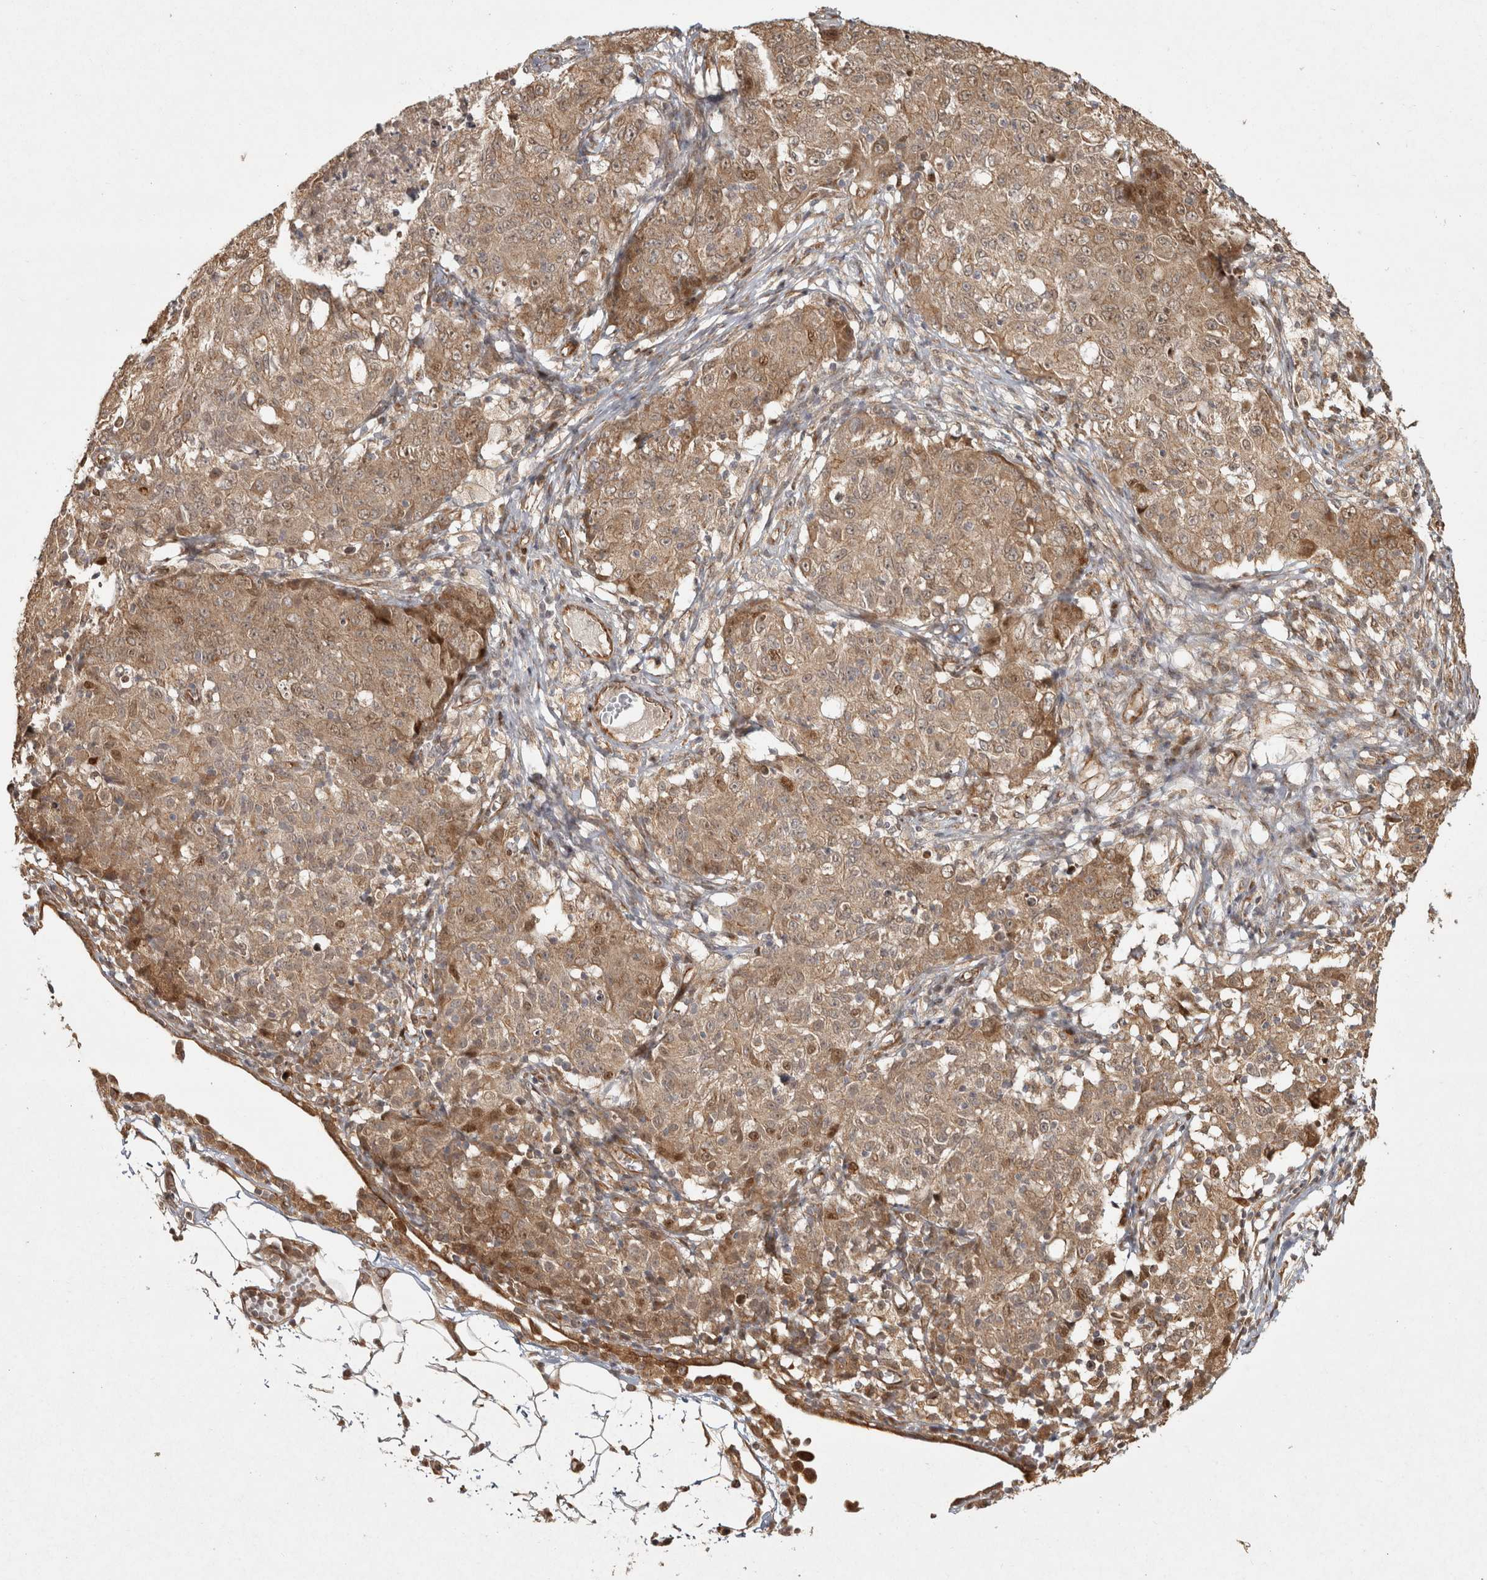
{"staining": {"intensity": "weak", "quantity": ">75%", "location": "cytoplasmic/membranous"}, "tissue": "ovarian cancer", "cell_type": "Tumor cells", "image_type": "cancer", "snomed": [{"axis": "morphology", "description": "Carcinoma, endometroid"}, {"axis": "topography", "description": "Ovary"}], "caption": "Protein staining reveals weak cytoplasmic/membranous staining in approximately >75% of tumor cells in ovarian cancer (endometroid carcinoma).", "gene": "CAMSAP2", "patient": {"sex": "female", "age": 42}}